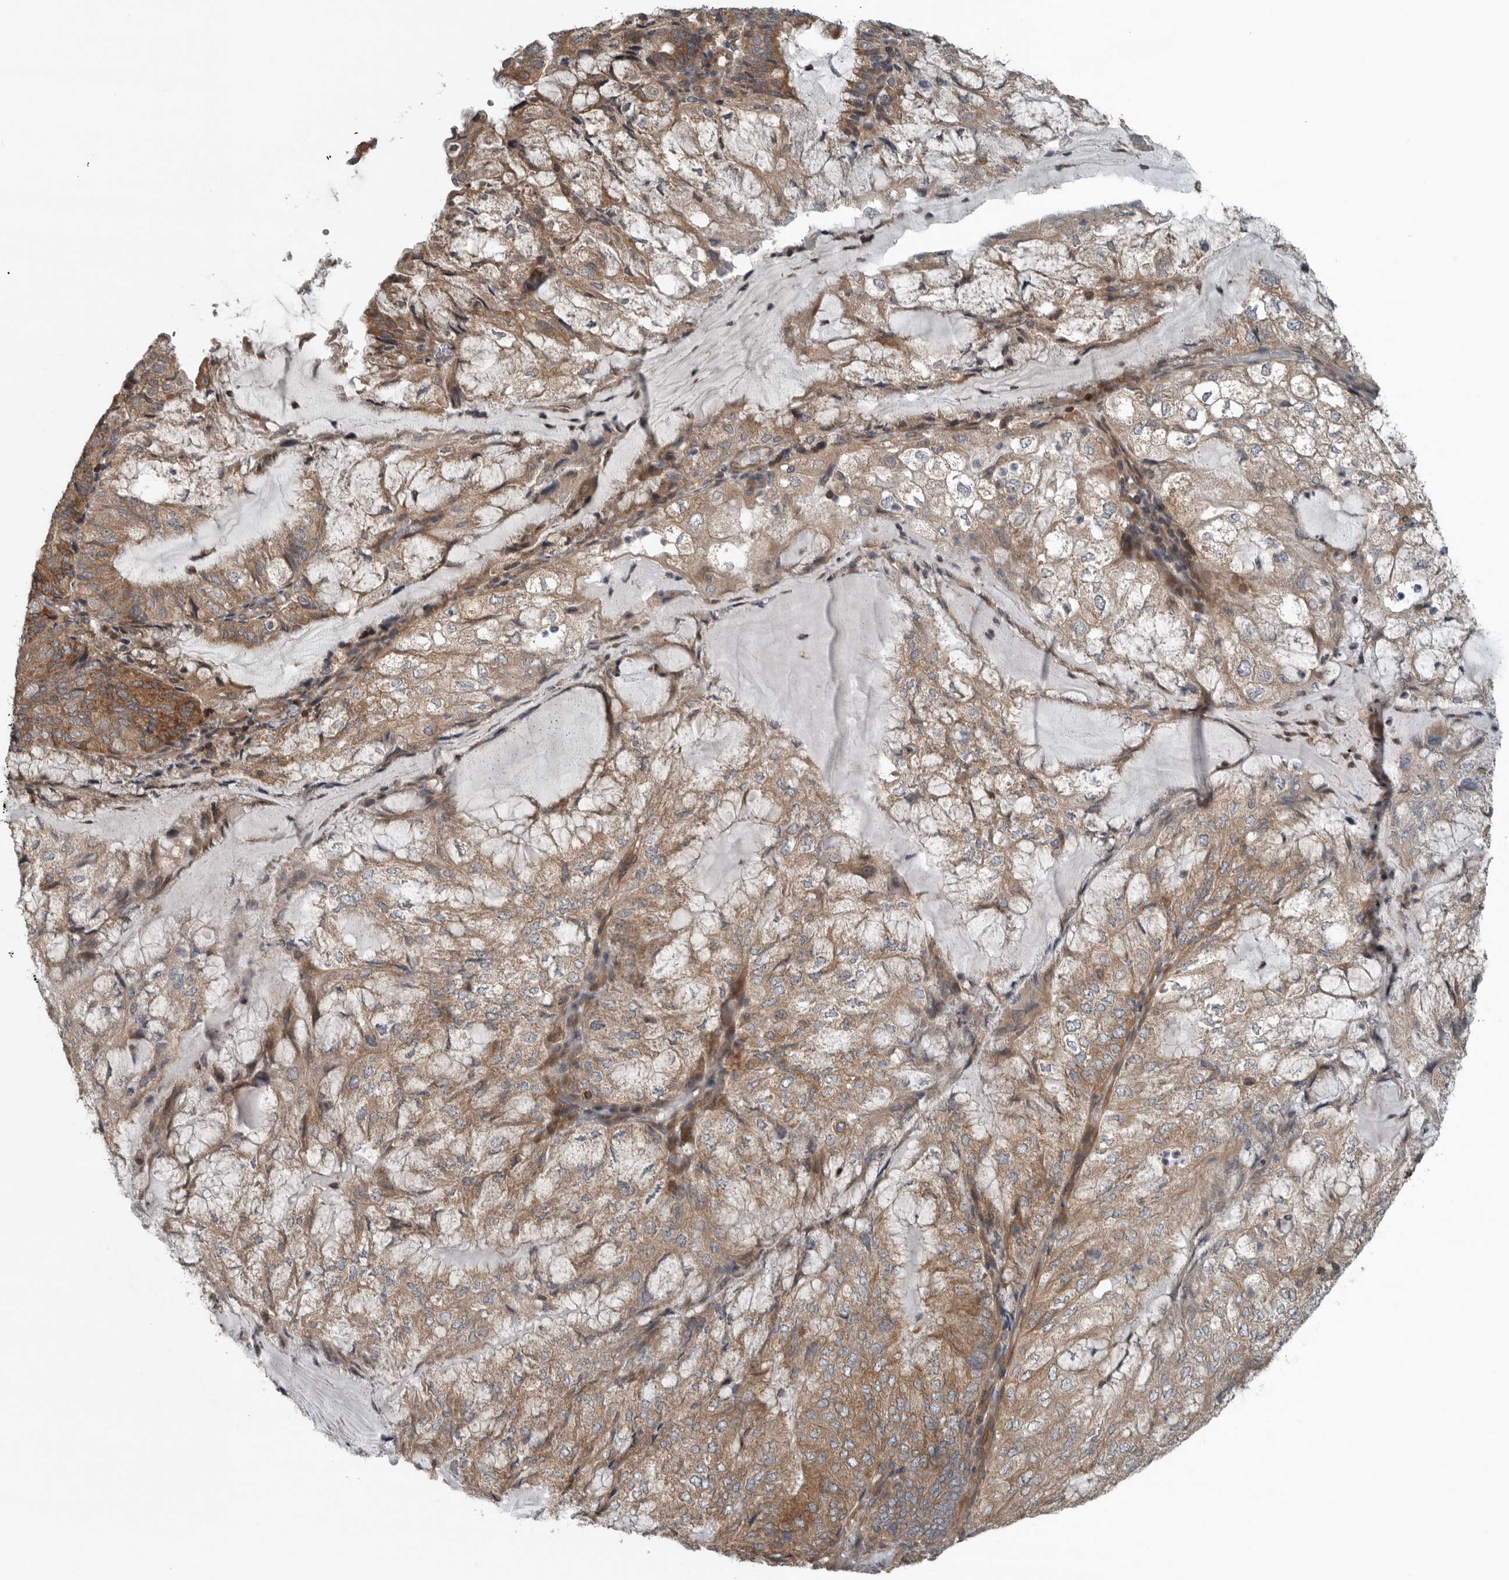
{"staining": {"intensity": "moderate", "quantity": ">75%", "location": "cytoplasmic/membranous"}, "tissue": "endometrial cancer", "cell_type": "Tumor cells", "image_type": "cancer", "snomed": [{"axis": "morphology", "description": "Adenocarcinoma, NOS"}, {"axis": "topography", "description": "Endometrium"}], "caption": "There is medium levels of moderate cytoplasmic/membranous positivity in tumor cells of endometrial cancer (adenocarcinoma), as demonstrated by immunohistochemical staining (brown color).", "gene": "AMFR", "patient": {"sex": "female", "age": 81}}